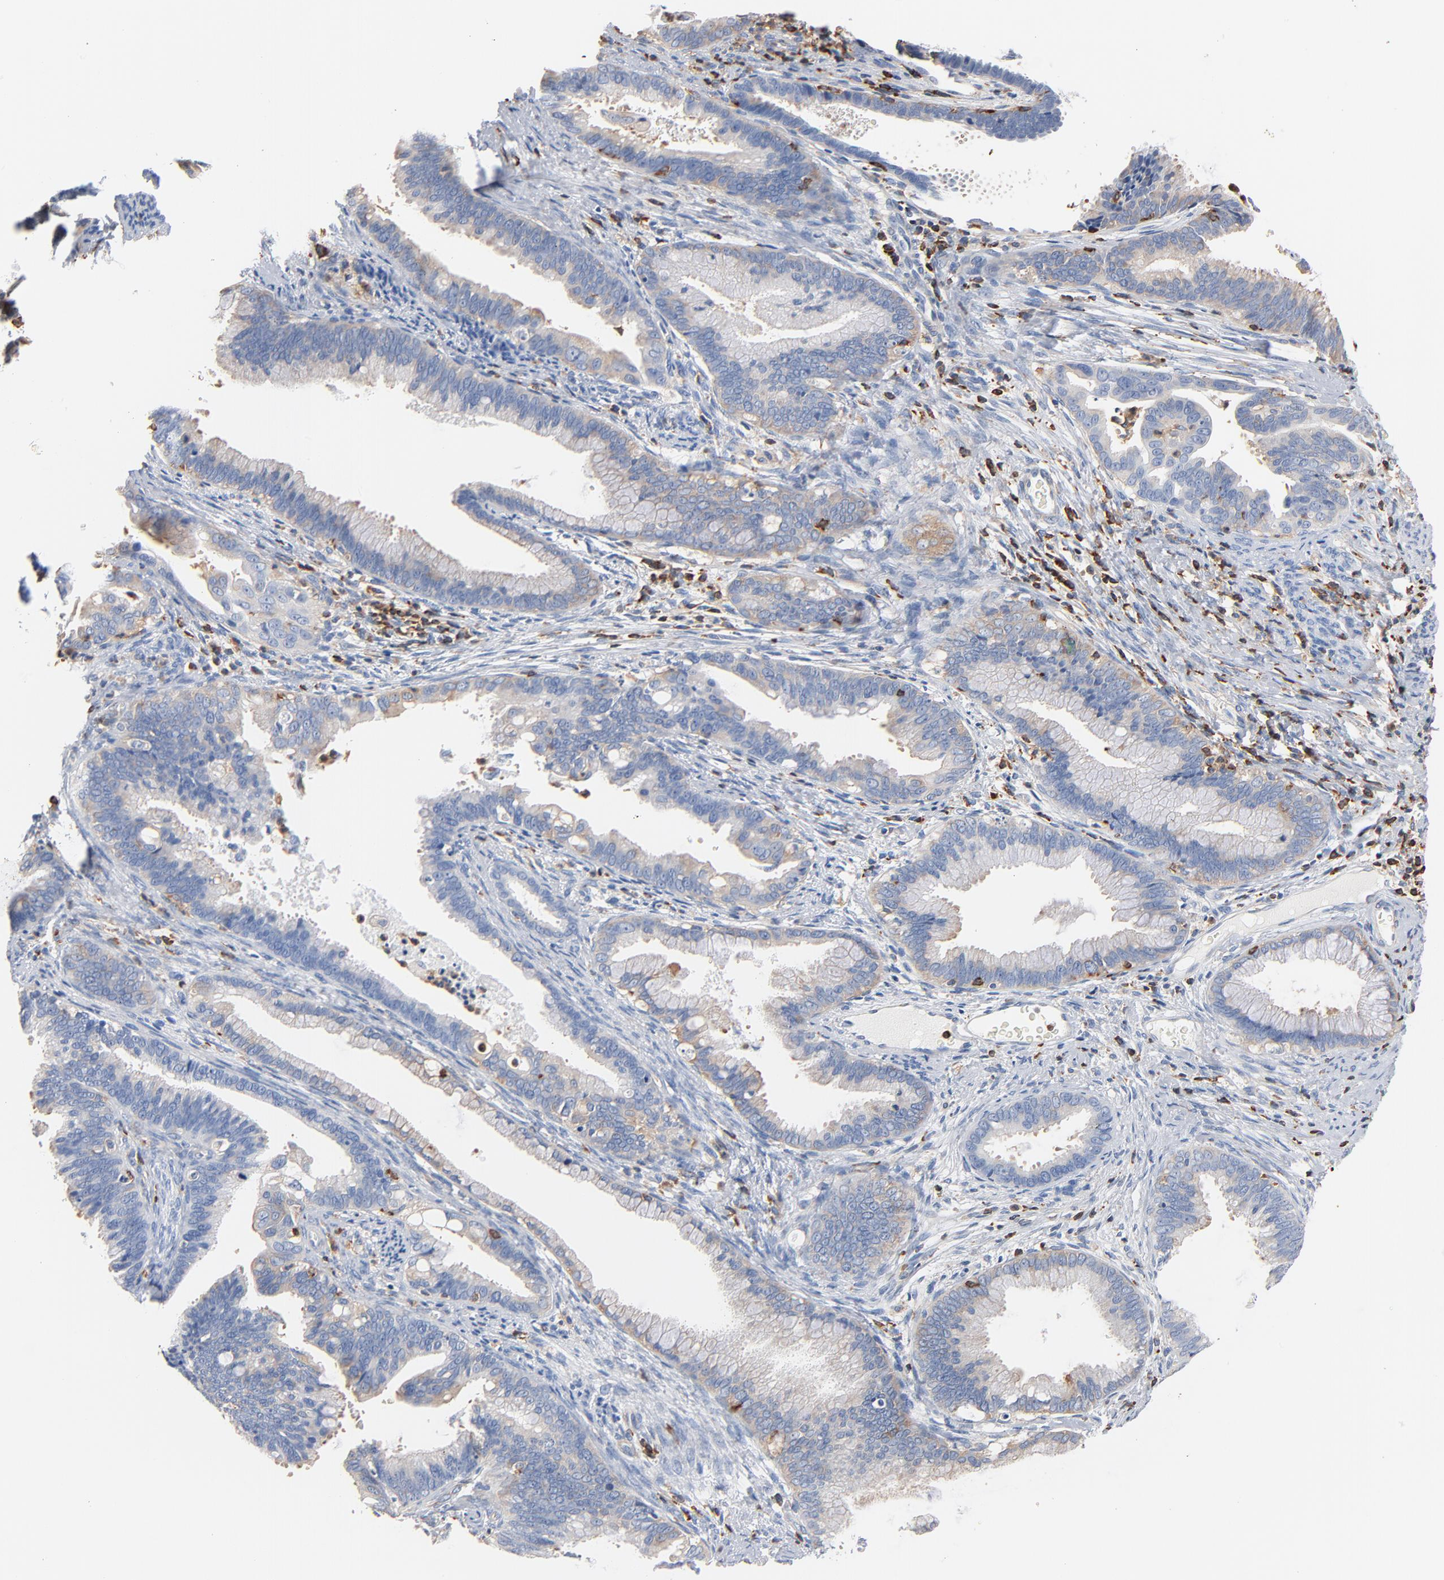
{"staining": {"intensity": "weak", "quantity": "25%-75%", "location": "cytoplasmic/membranous"}, "tissue": "cervical cancer", "cell_type": "Tumor cells", "image_type": "cancer", "snomed": [{"axis": "morphology", "description": "Adenocarcinoma, NOS"}, {"axis": "topography", "description": "Cervix"}], "caption": "The image reveals staining of cervical cancer (adenocarcinoma), revealing weak cytoplasmic/membranous protein positivity (brown color) within tumor cells.", "gene": "SH3KBP1", "patient": {"sex": "female", "age": 47}}